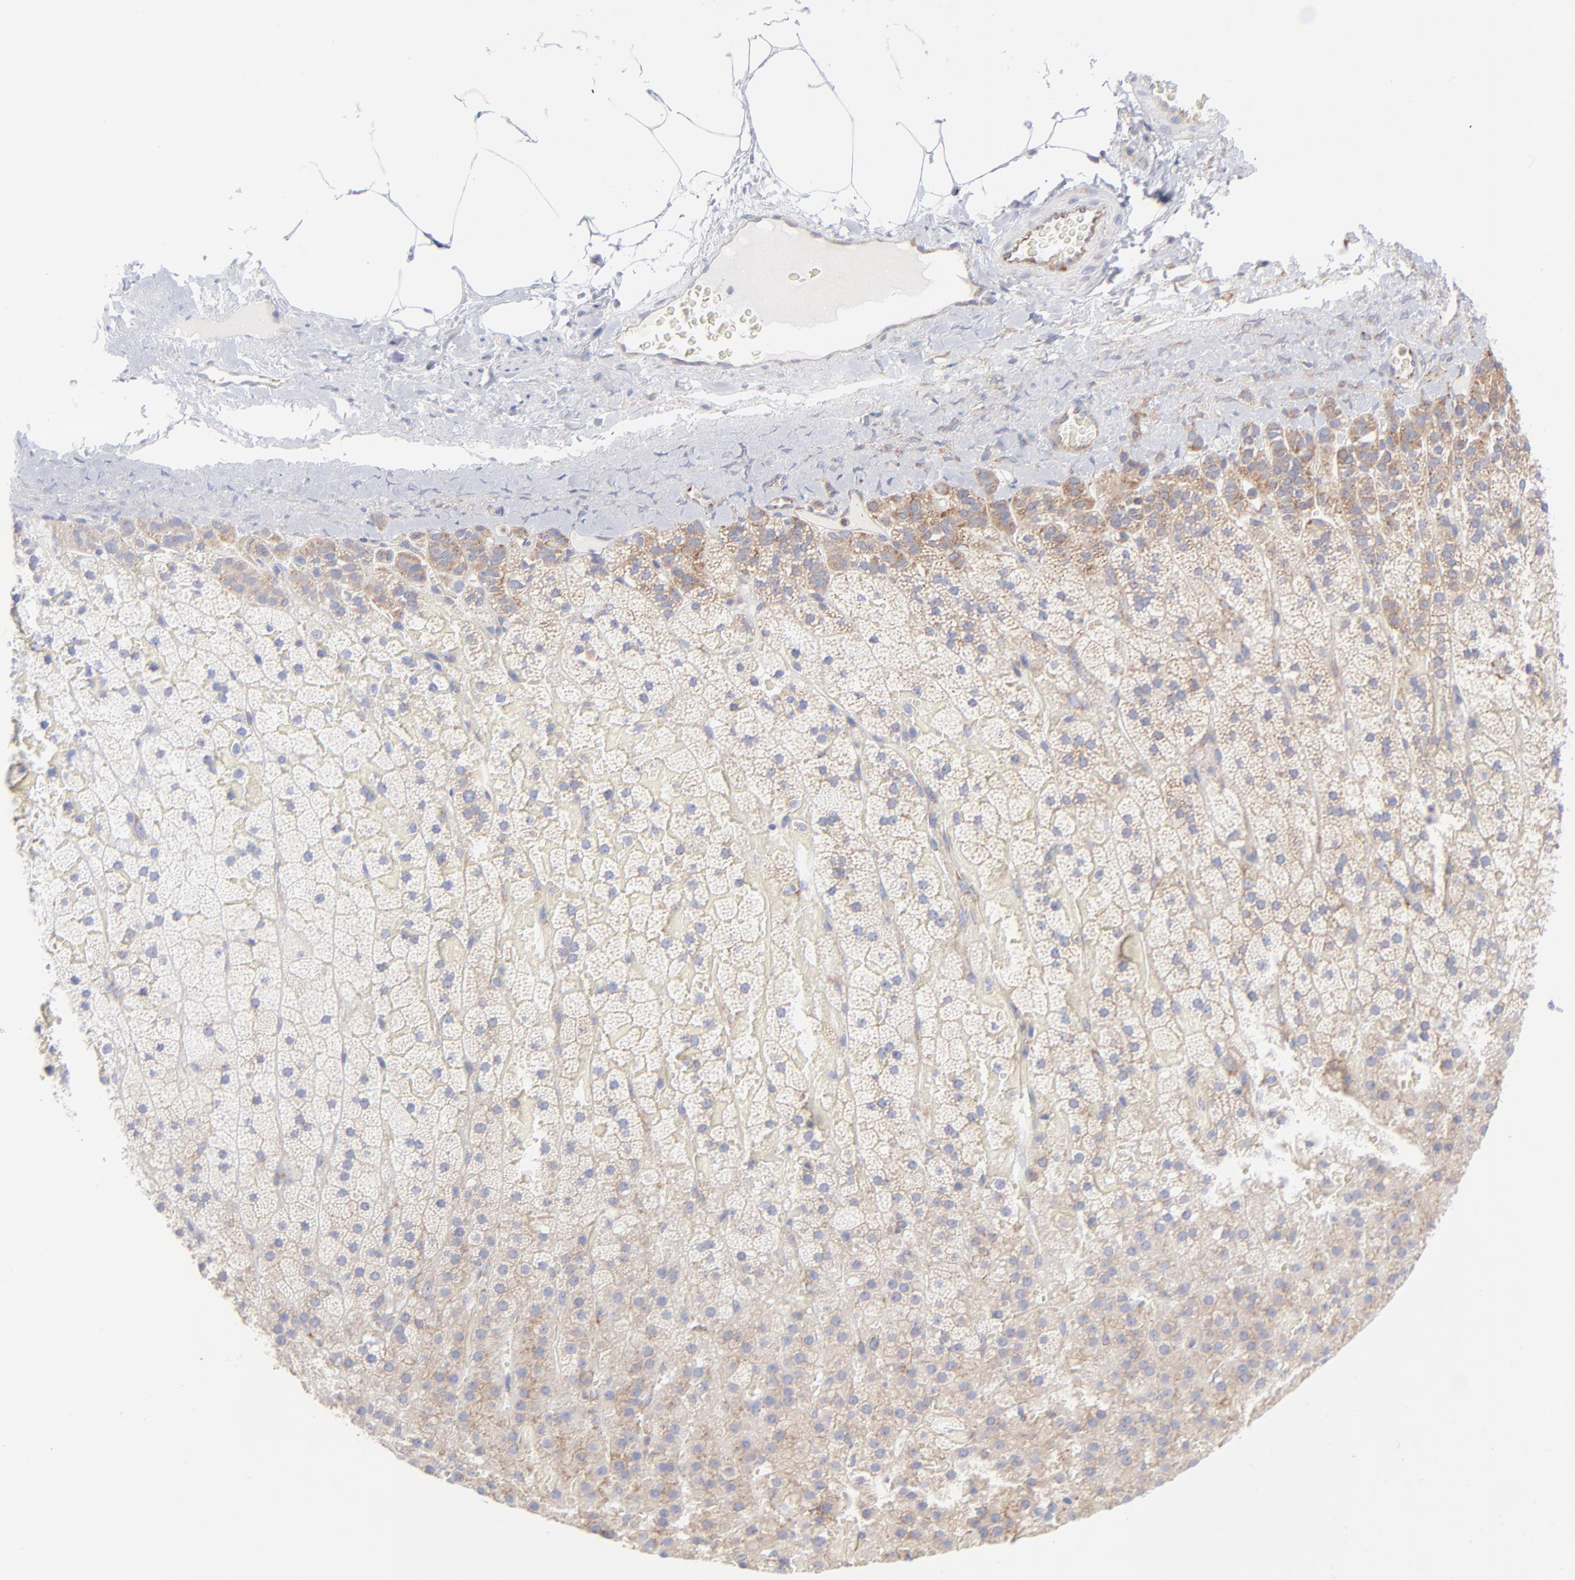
{"staining": {"intensity": "moderate", "quantity": "25%-75%", "location": "cytoplasmic/membranous"}, "tissue": "adrenal gland", "cell_type": "Glandular cells", "image_type": "normal", "snomed": [{"axis": "morphology", "description": "Normal tissue, NOS"}, {"axis": "topography", "description": "Adrenal gland"}], "caption": "Normal adrenal gland was stained to show a protein in brown. There is medium levels of moderate cytoplasmic/membranous positivity in approximately 25%-75% of glandular cells.", "gene": "EIF2AK2", "patient": {"sex": "male", "age": 35}}